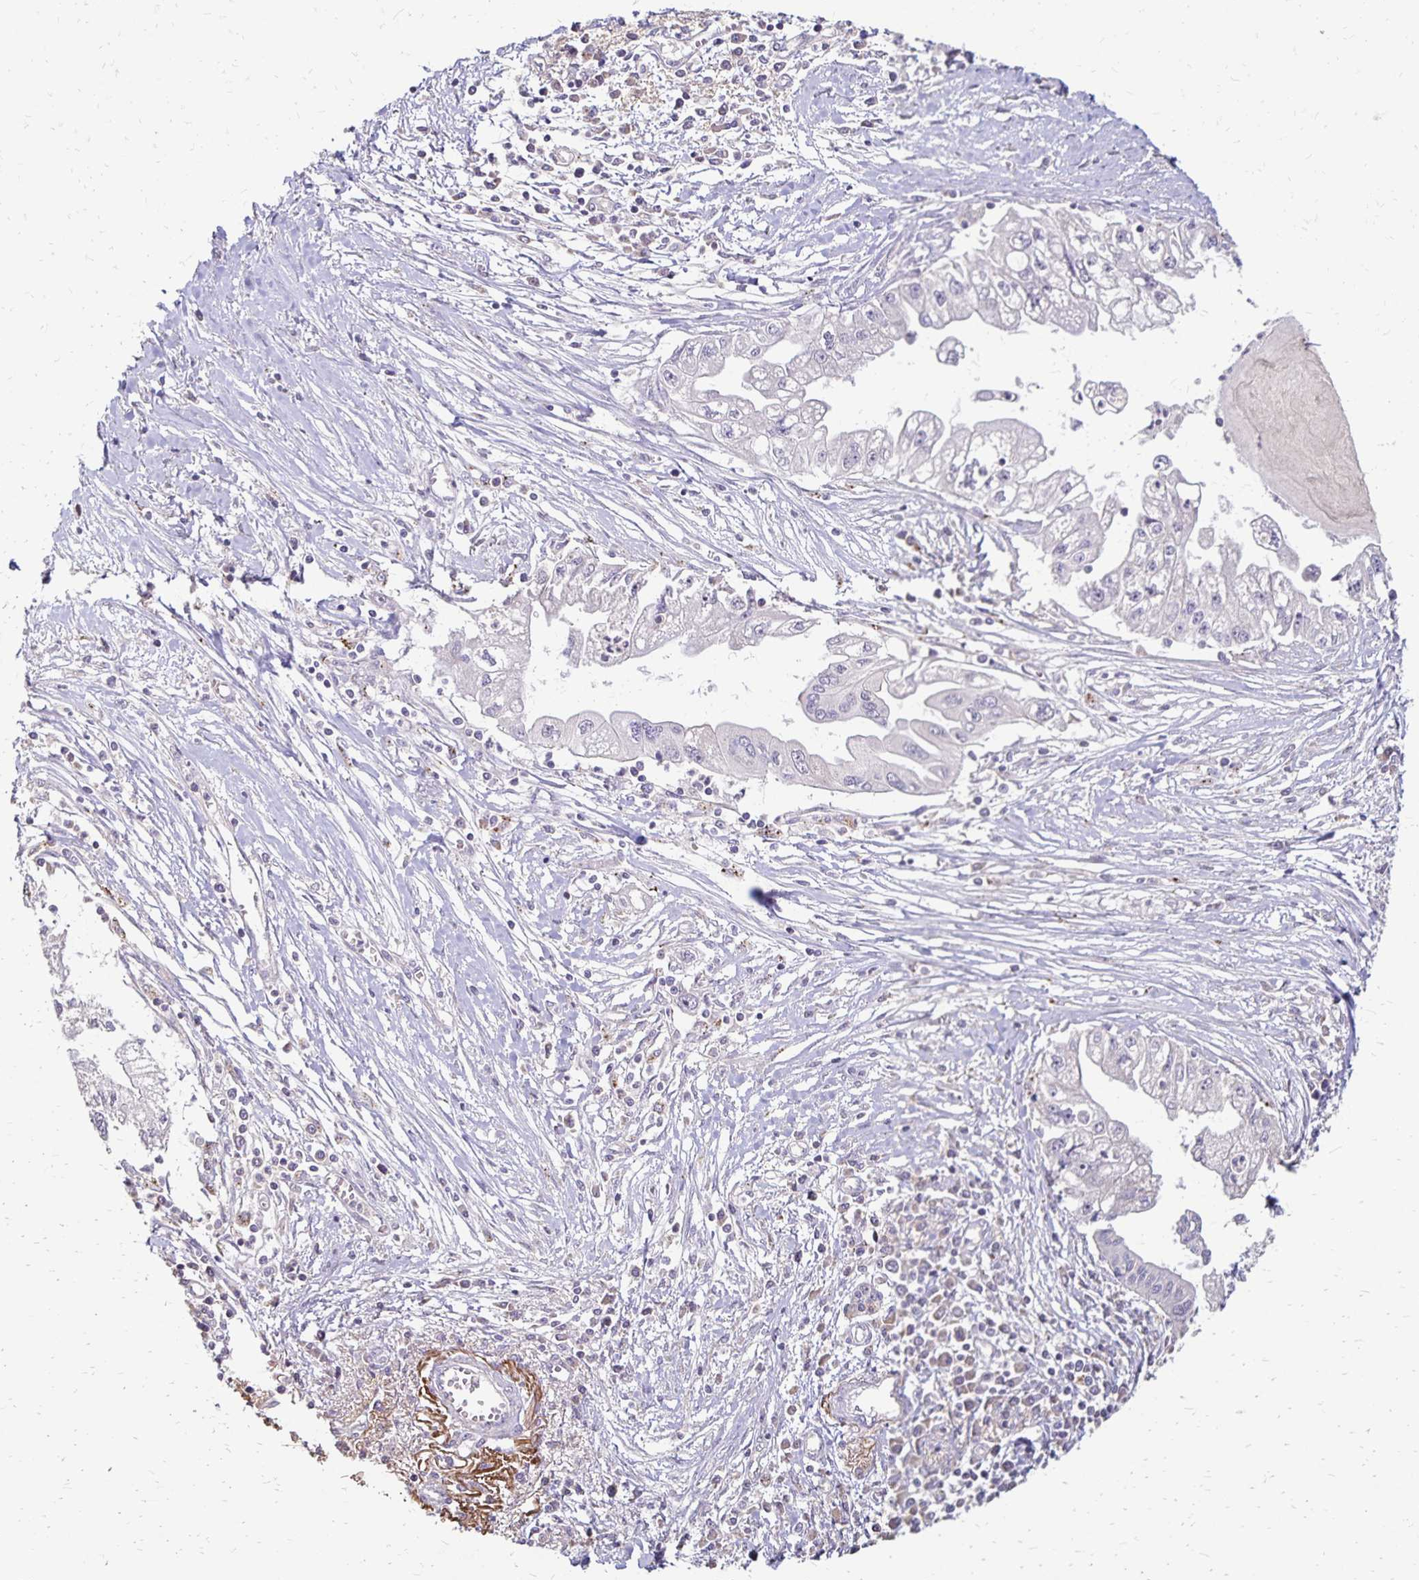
{"staining": {"intensity": "negative", "quantity": "none", "location": "none"}, "tissue": "pancreatic cancer", "cell_type": "Tumor cells", "image_type": "cancer", "snomed": [{"axis": "morphology", "description": "Adenocarcinoma, NOS"}, {"axis": "topography", "description": "Pancreas"}], "caption": "Immunohistochemical staining of pancreatic cancer (adenocarcinoma) reveals no significant positivity in tumor cells.", "gene": "EMC10", "patient": {"sex": "male", "age": 70}}